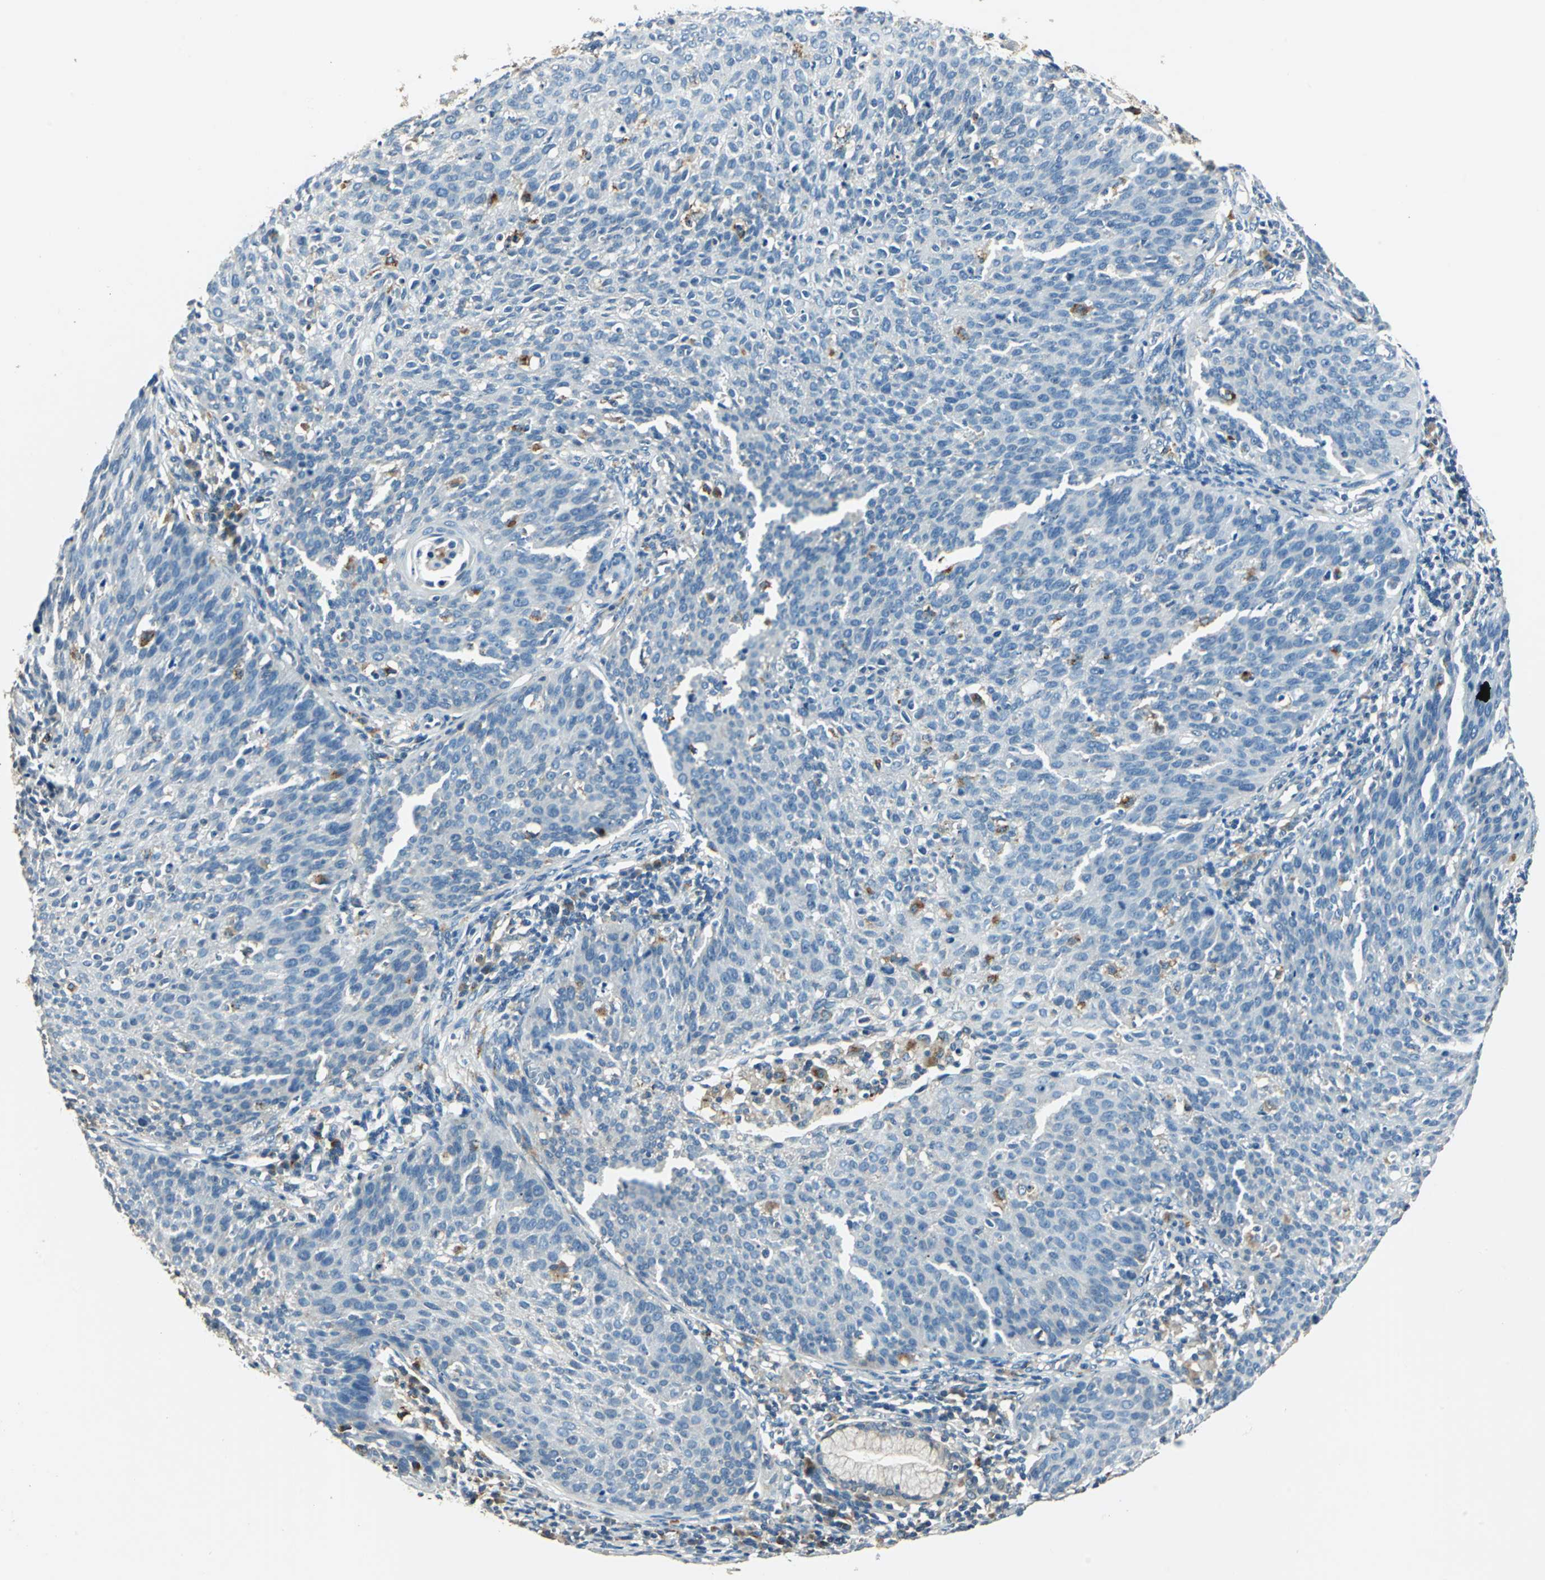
{"staining": {"intensity": "negative", "quantity": "none", "location": "none"}, "tissue": "cervical cancer", "cell_type": "Tumor cells", "image_type": "cancer", "snomed": [{"axis": "morphology", "description": "Squamous cell carcinoma, NOS"}, {"axis": "topography", "description": "Cervix"}], "caption": "Squamous cell carcinoma (cervical) was stained to show a protein in brown. There is no significant positivity in tumor cells.", "gene": "NIT1", "patient": {"sex": "female", "age": 38}}